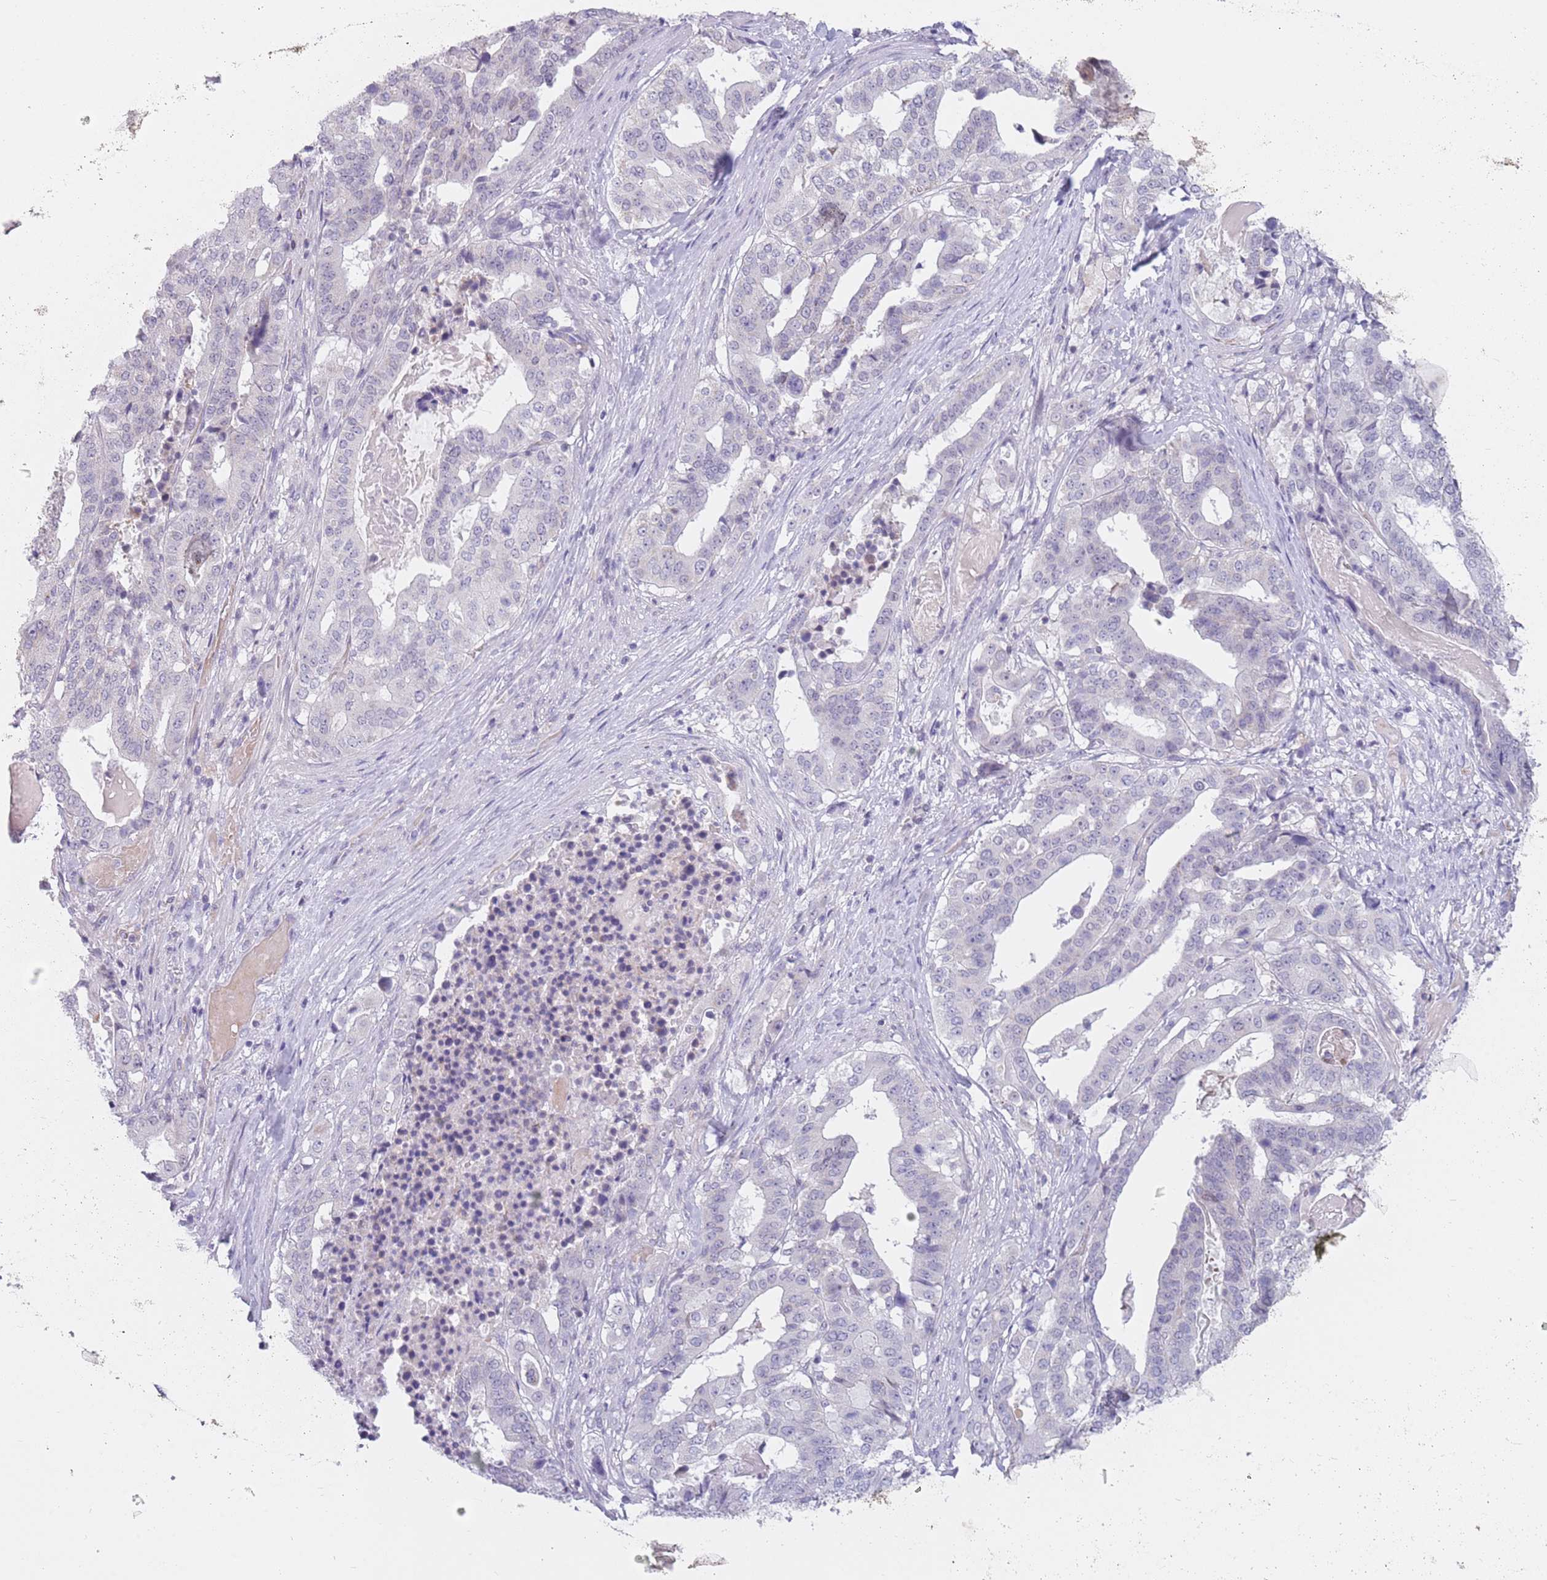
{"staining": {"intensity": "negative", "quantity": "none", "location": "none"}, "tissue": "stomach cancer", "cell_type": "Tumor cells", "image_type": "cancer", "snomed": [{"axis": "morphology", "description": "Adenocarcinoma, NOS"}, {"axis": "topography", "description": "Stomach"}], "caption": "Human adenocarcinoma (stomach) stained for a protein using immunohistochemistry displays no positivity in tumor cells.", "gene": "ZNF574", "patient": {"sex": "male", "age": 48}}